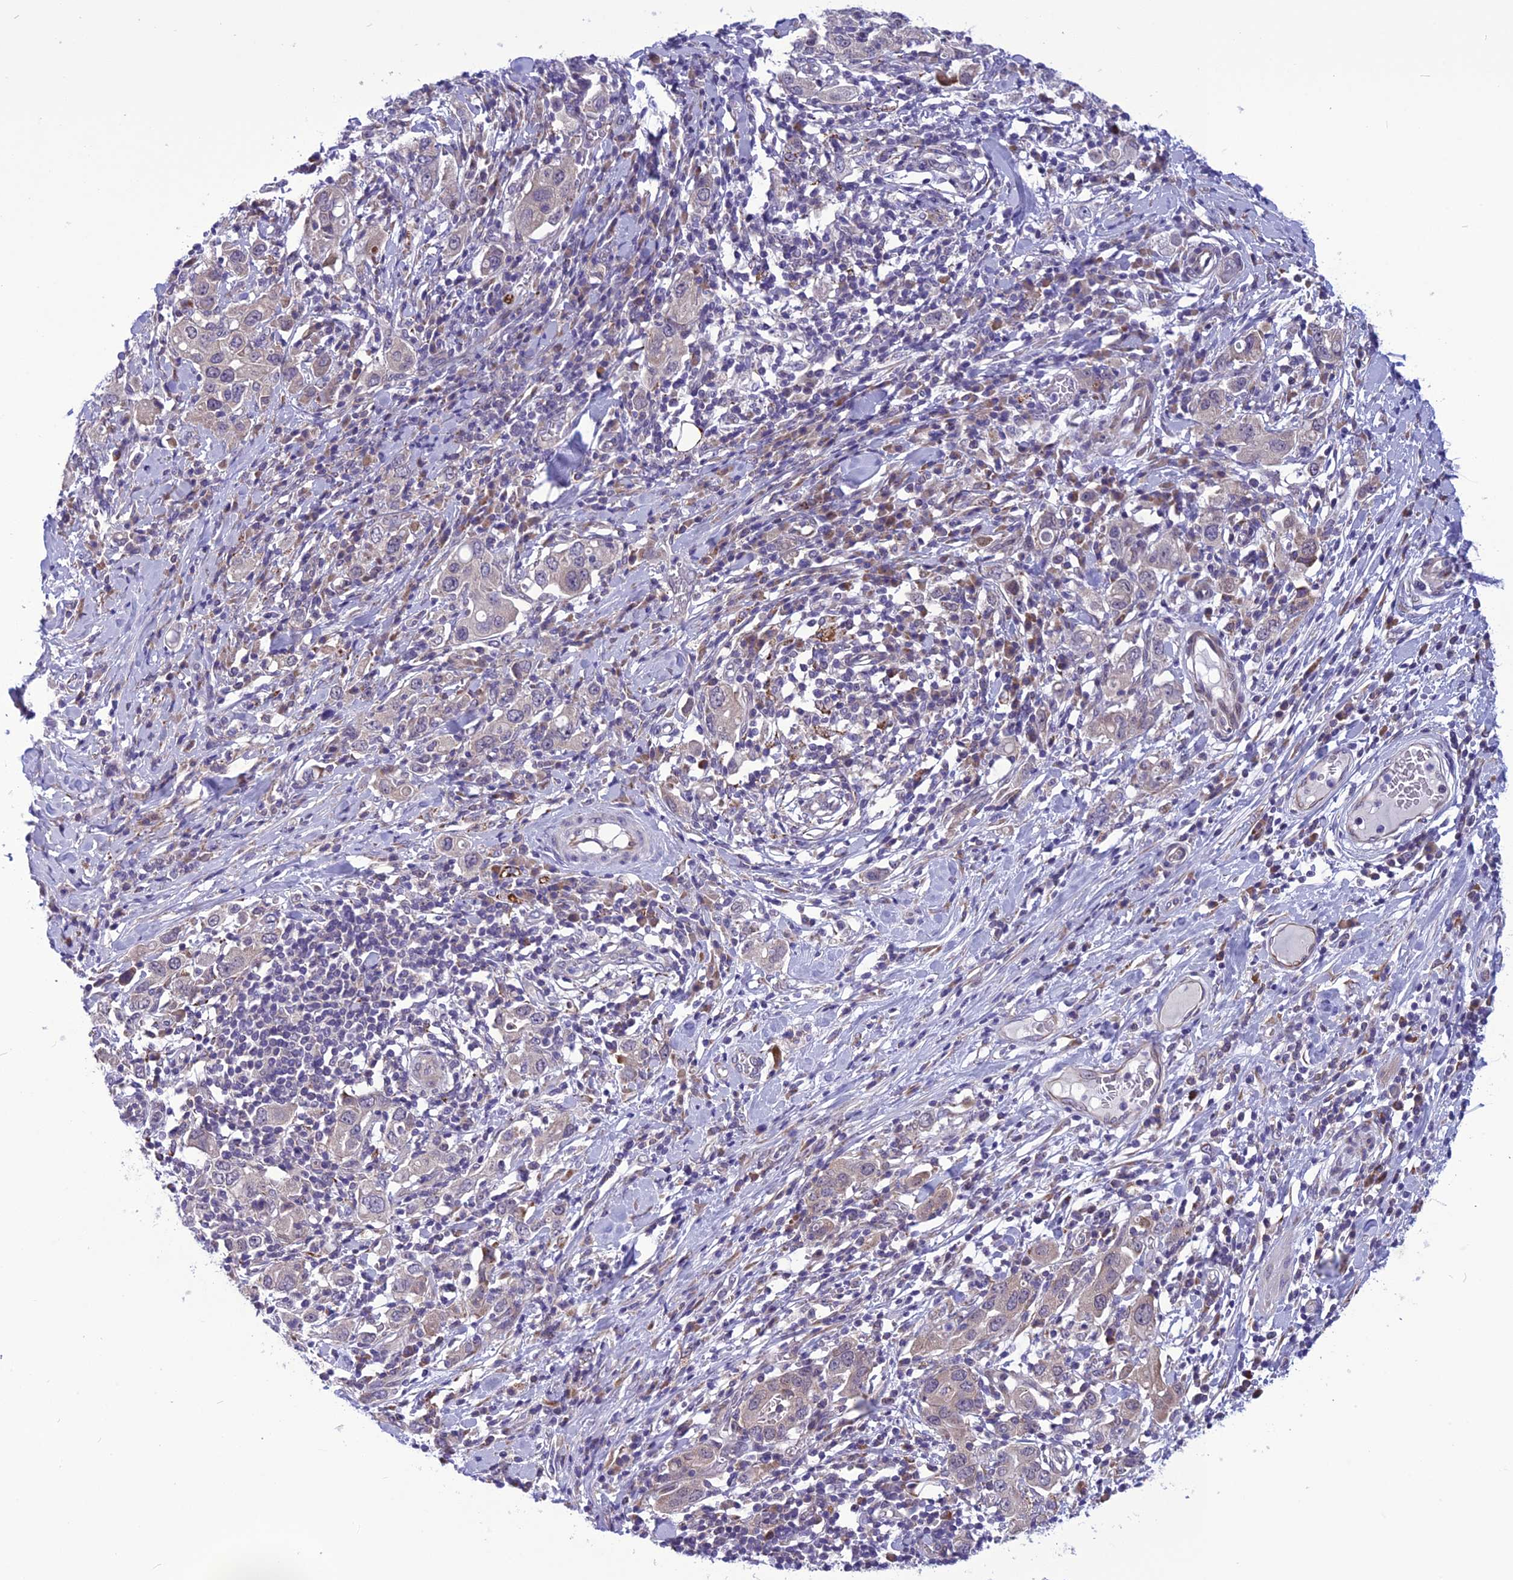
{"staining": {"intensity": "negative", "quantity": "none", "location": "none"}, "tissue": "stomach cancer", "cell_type": "Tumor cells", "image_type": "cancer", "snomed": [{"axis": "morphology", "description": "Adenocarcinoma, NOS"}, {"axis": "topography", "description": "Stomach, upper"}], "caption": "DAB immunohistochemical staining of human adenocarcinoma (stomach) exhibits no significant expression in tumor cells.", "gene": "PSMF1", "patient": {"sex": "male", "age": 62}}